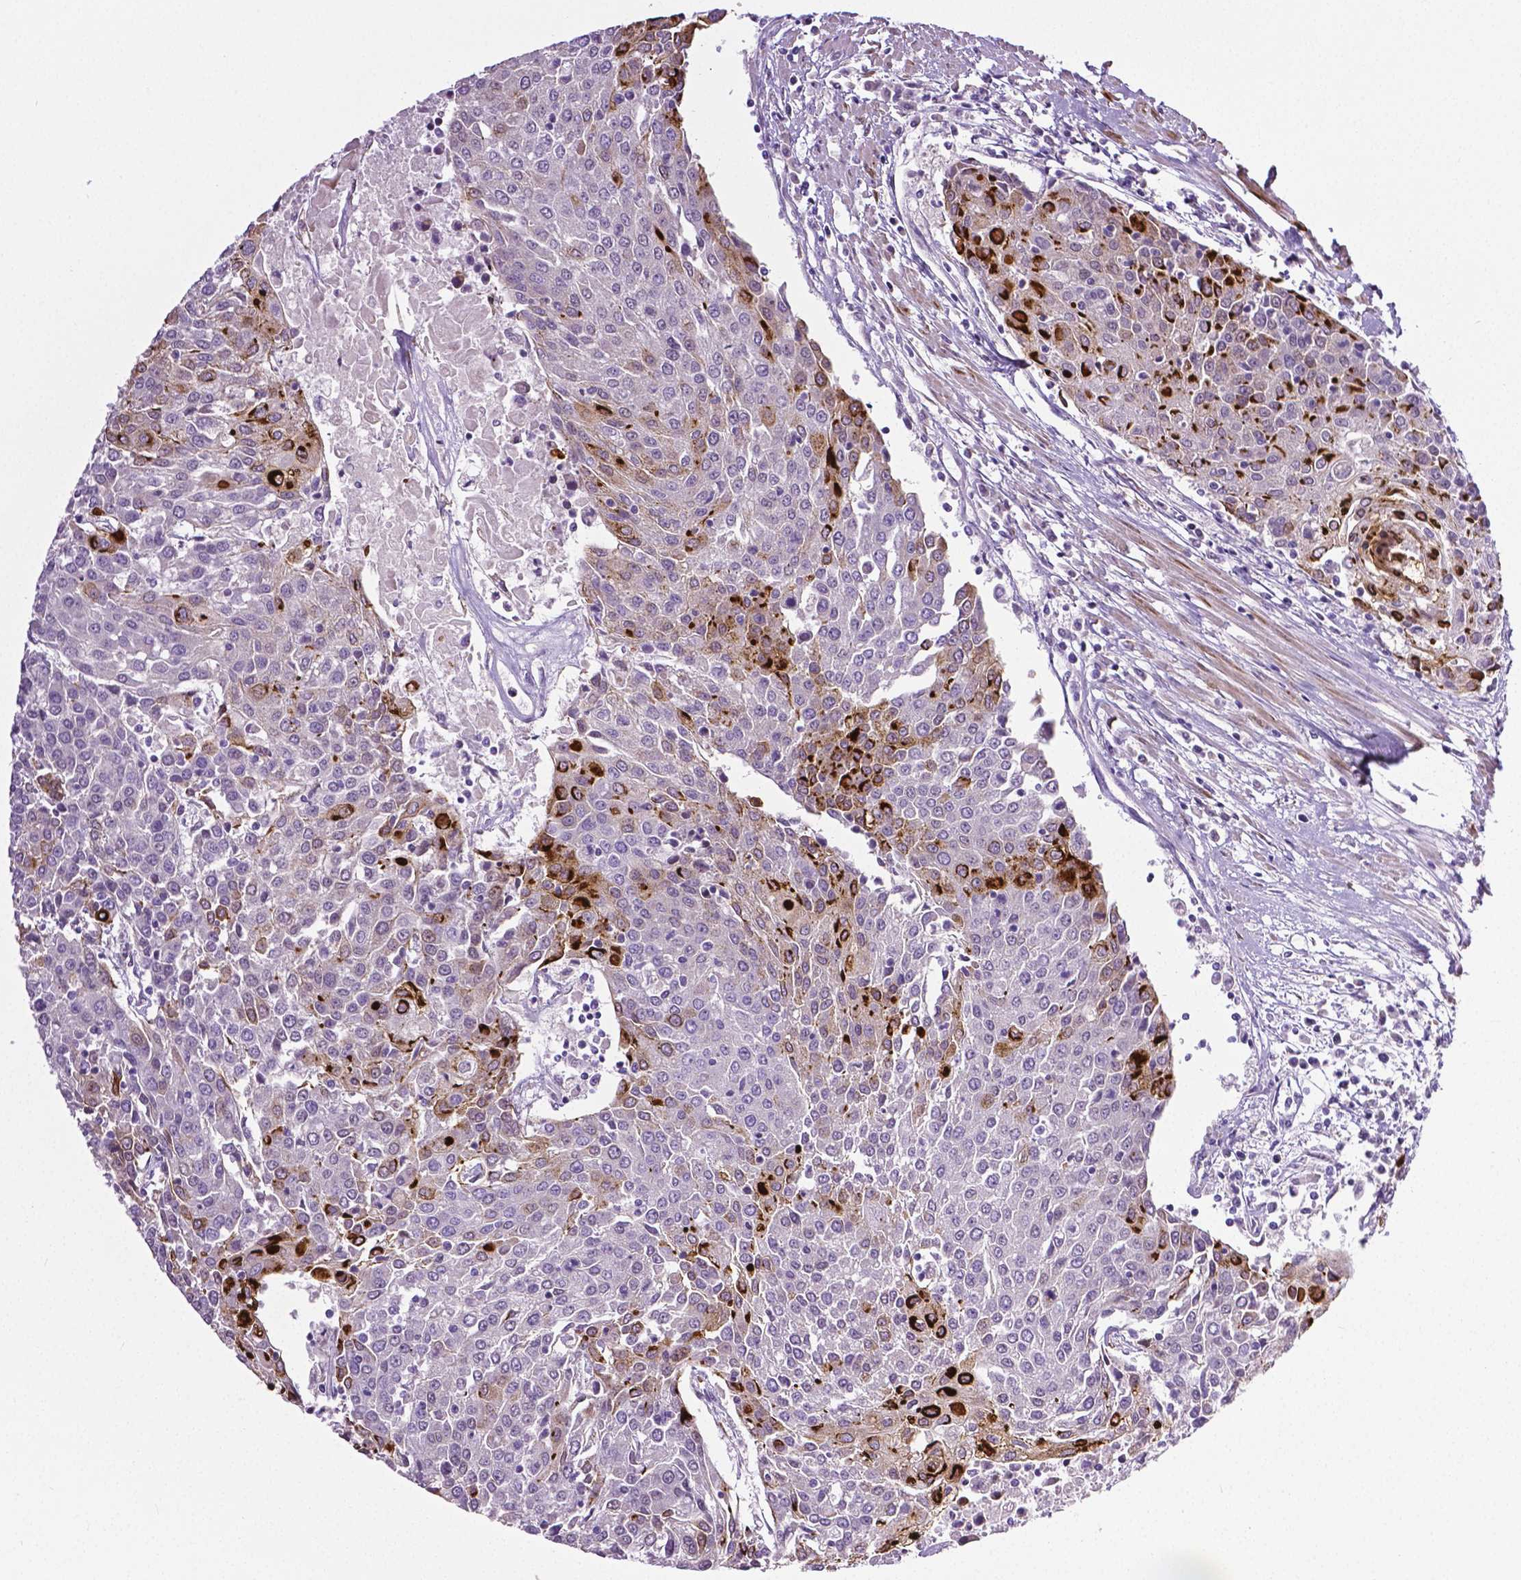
{"staining": {"intensity": "strong", "quantity": "<25%", "location": "cytoplasmic/membranous"}, "tissue": "urothelial cancer", "cell_type": "Tumor cells", "image_type": "cancer", "snomed": [{"axis": "morphology", "description": "Urothelial carcinoma, High grade"}, {"axis": "topography", "description": "Urinary bladder"}], "caption": "Urothelial cancer stained with a brown dye displays strong cytoplasmic/membranous positive staining in about <25% of tumor cells.", "gene": "PTGER3", "patient": {"sex": "female", "age": 85}}